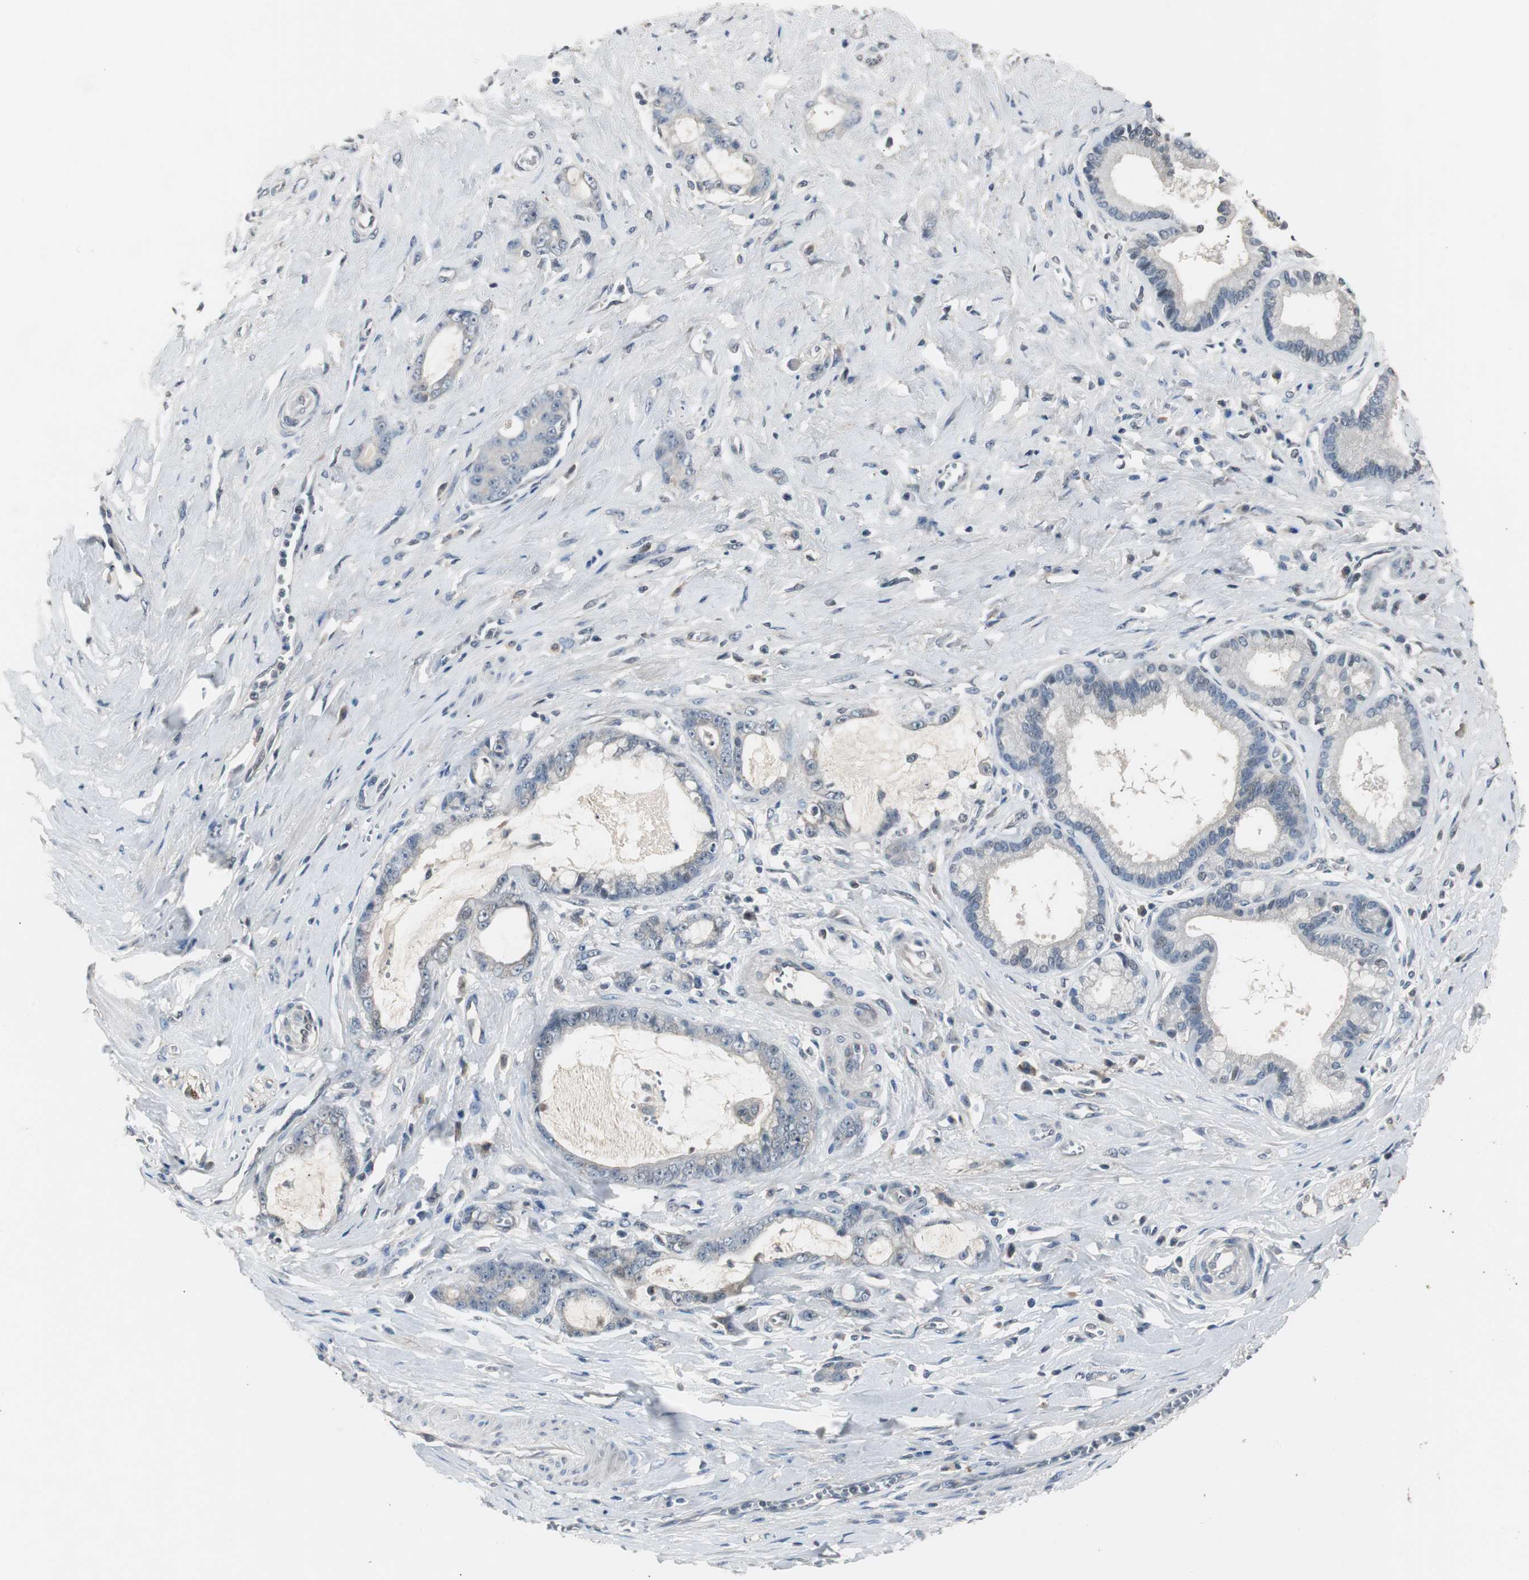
{"staining": {"intensity": "weak", "quantity": ">75%", "location": "cytoplasmic/membranous"}, "tissue": "pancreatic cancer", "cell_type": "Tumor cells", "image_type": "cancer", "snomed": [{"axis": "morphology", "description": "Adenocarcinoma, NOS"}, {"axis": "topography", "description": "Pancreas"}], "caption": "A high-resolution histopathology image shows immunohistochemistry (IHC) staining of pancreatic cancer, which demonstrates weak cytoplasmic/membranous expression in approximately >75% of tumor cells.", "gene": "ZMPSTE24", "patient": {"sex": "female", "age": 73}}